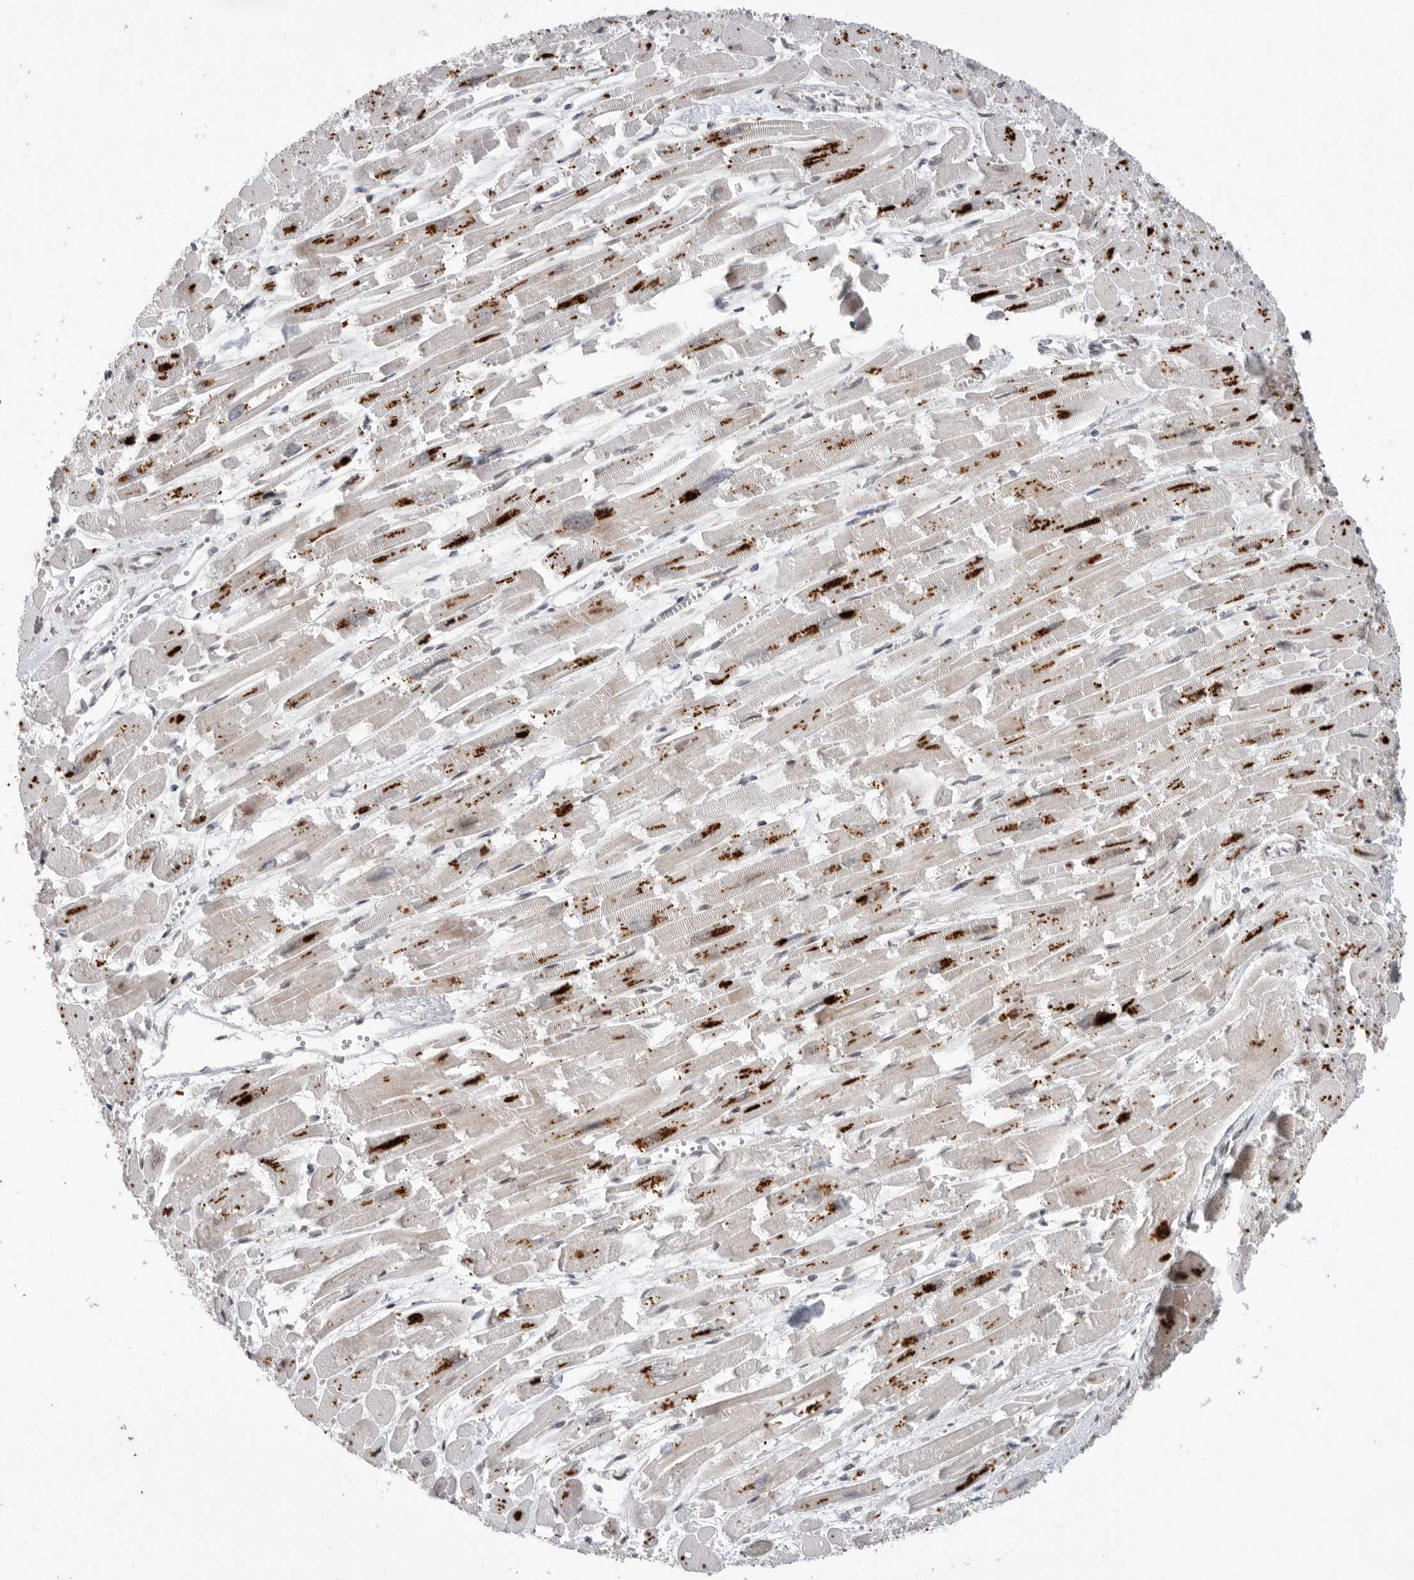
{"staining": {"intensity": "strong", "quantity": "25%-75%", "location": "cytoplasmic/membranous,nuclear"}, "tissue": "heart muscle", "cell_type": "Cardiomyocytes", "image_type": "normal", "snomed": [{"axis": "morphology", "description": "Normal tissue, NOS"}, {"axis": "topography", "description": "Heart"}], "caption": "Immunohistochemistry (IHC) photomicrograph of normal heart muscle: human heart muscle stained using IHC reveals high levels of strong protein expression localized specifically in the cytoplasmic/membranous,nuclear of cardiomyocytes, appearing as a cytoplasmic/membranous,nuclear brown color.", "gene": "FZD3", "patient": {"sex": "male", "age": 54}}